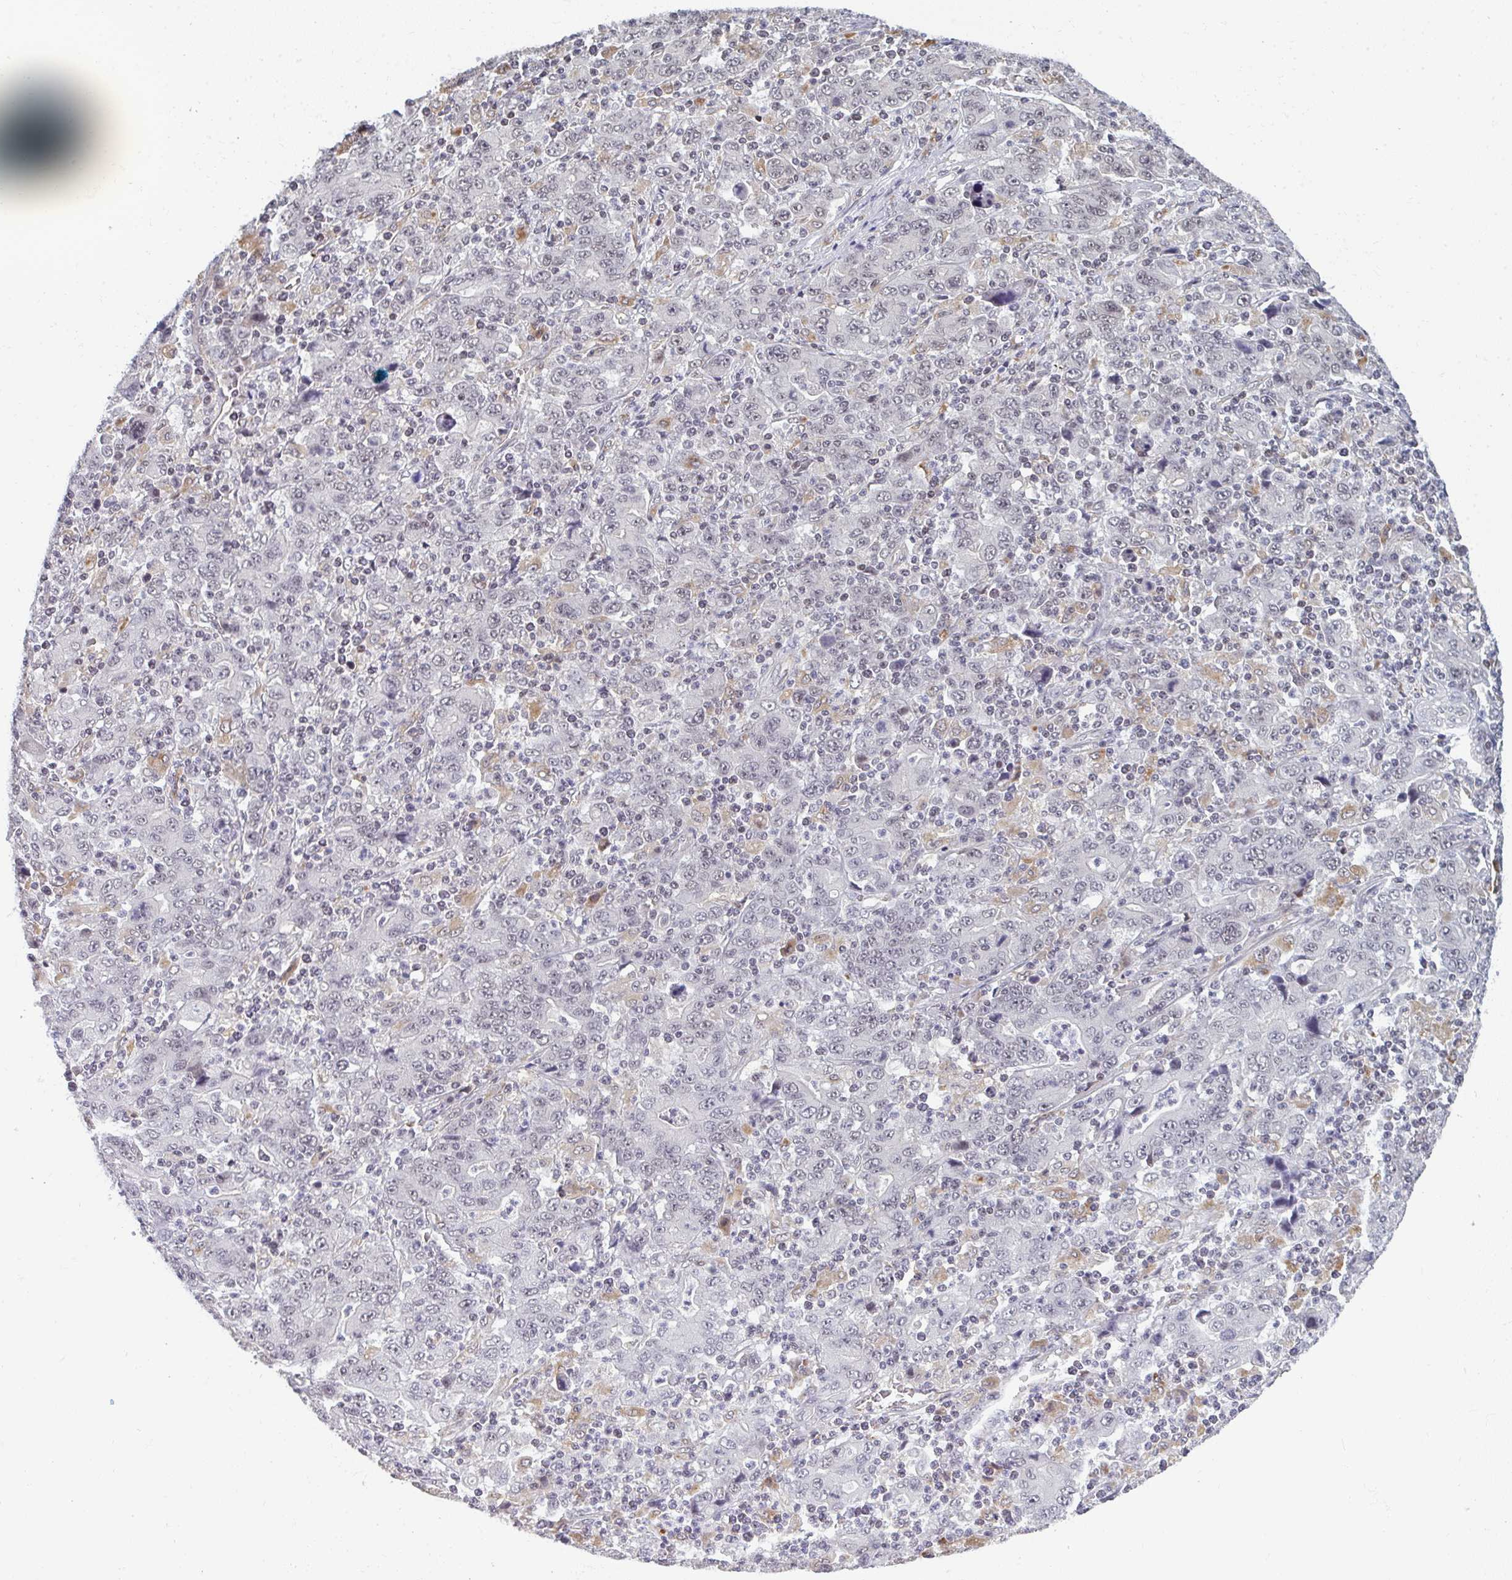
{"staining": {"intensity": "negative", "quantity": "none", "location": "none"}, "tissue": "stomach cancer", "cell_type": "Tumor cells", "image_type": "cancer", "snomed": [{"axis": "morphology", "description": "Adenocarcinoma, NOS"}, {"axis": "topography", "description": "Stomach, upper"}], "caption": "Tumor cells show no significant positivity in stomach cancer.", "gene": "ATF1", "patient": {"sex": "male", "age": 69}}